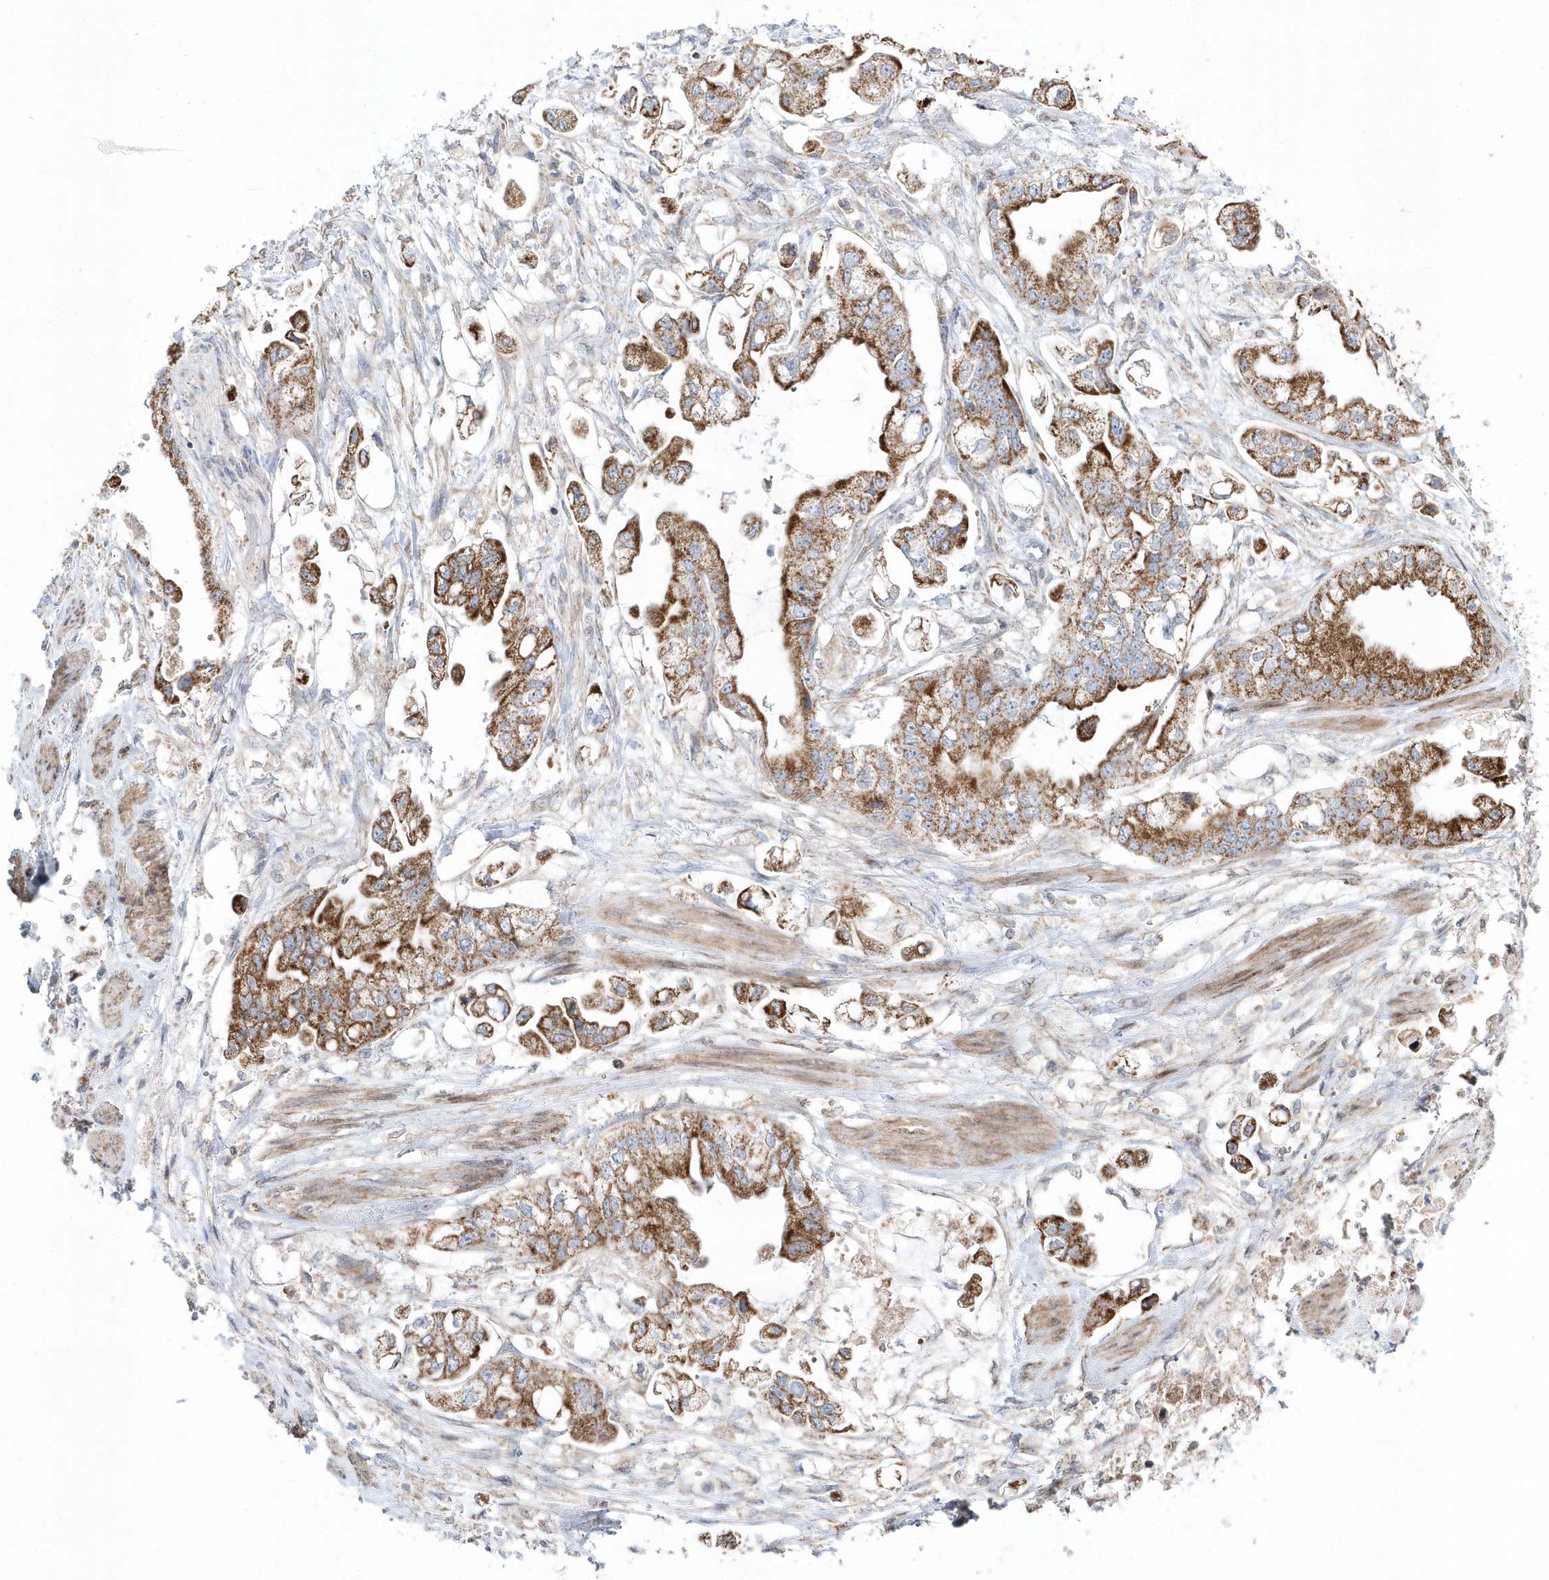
{"staining": {"intensity": "moderate", "quantity": ">75%", "location": "cytoplasmic/membranous"}, "tissue": "stomach cancer", "cell_type": "Tumor cells", "image_type": "cancer", "snomed": [{"axis": "morphology", "description": "Adenocarcinoma, NOS"}, {"axis": "topography", "description": "Stomach"}], "caption": "A histopathology image showing moderate cytoplasmic/membranous staining in about >75% of tumor cells in adenocarcinoma (stomach), as visualized by brown immunohistochemical staining.", "gene": "OPA1", "patient": {"sex": "male", "age": 62}}